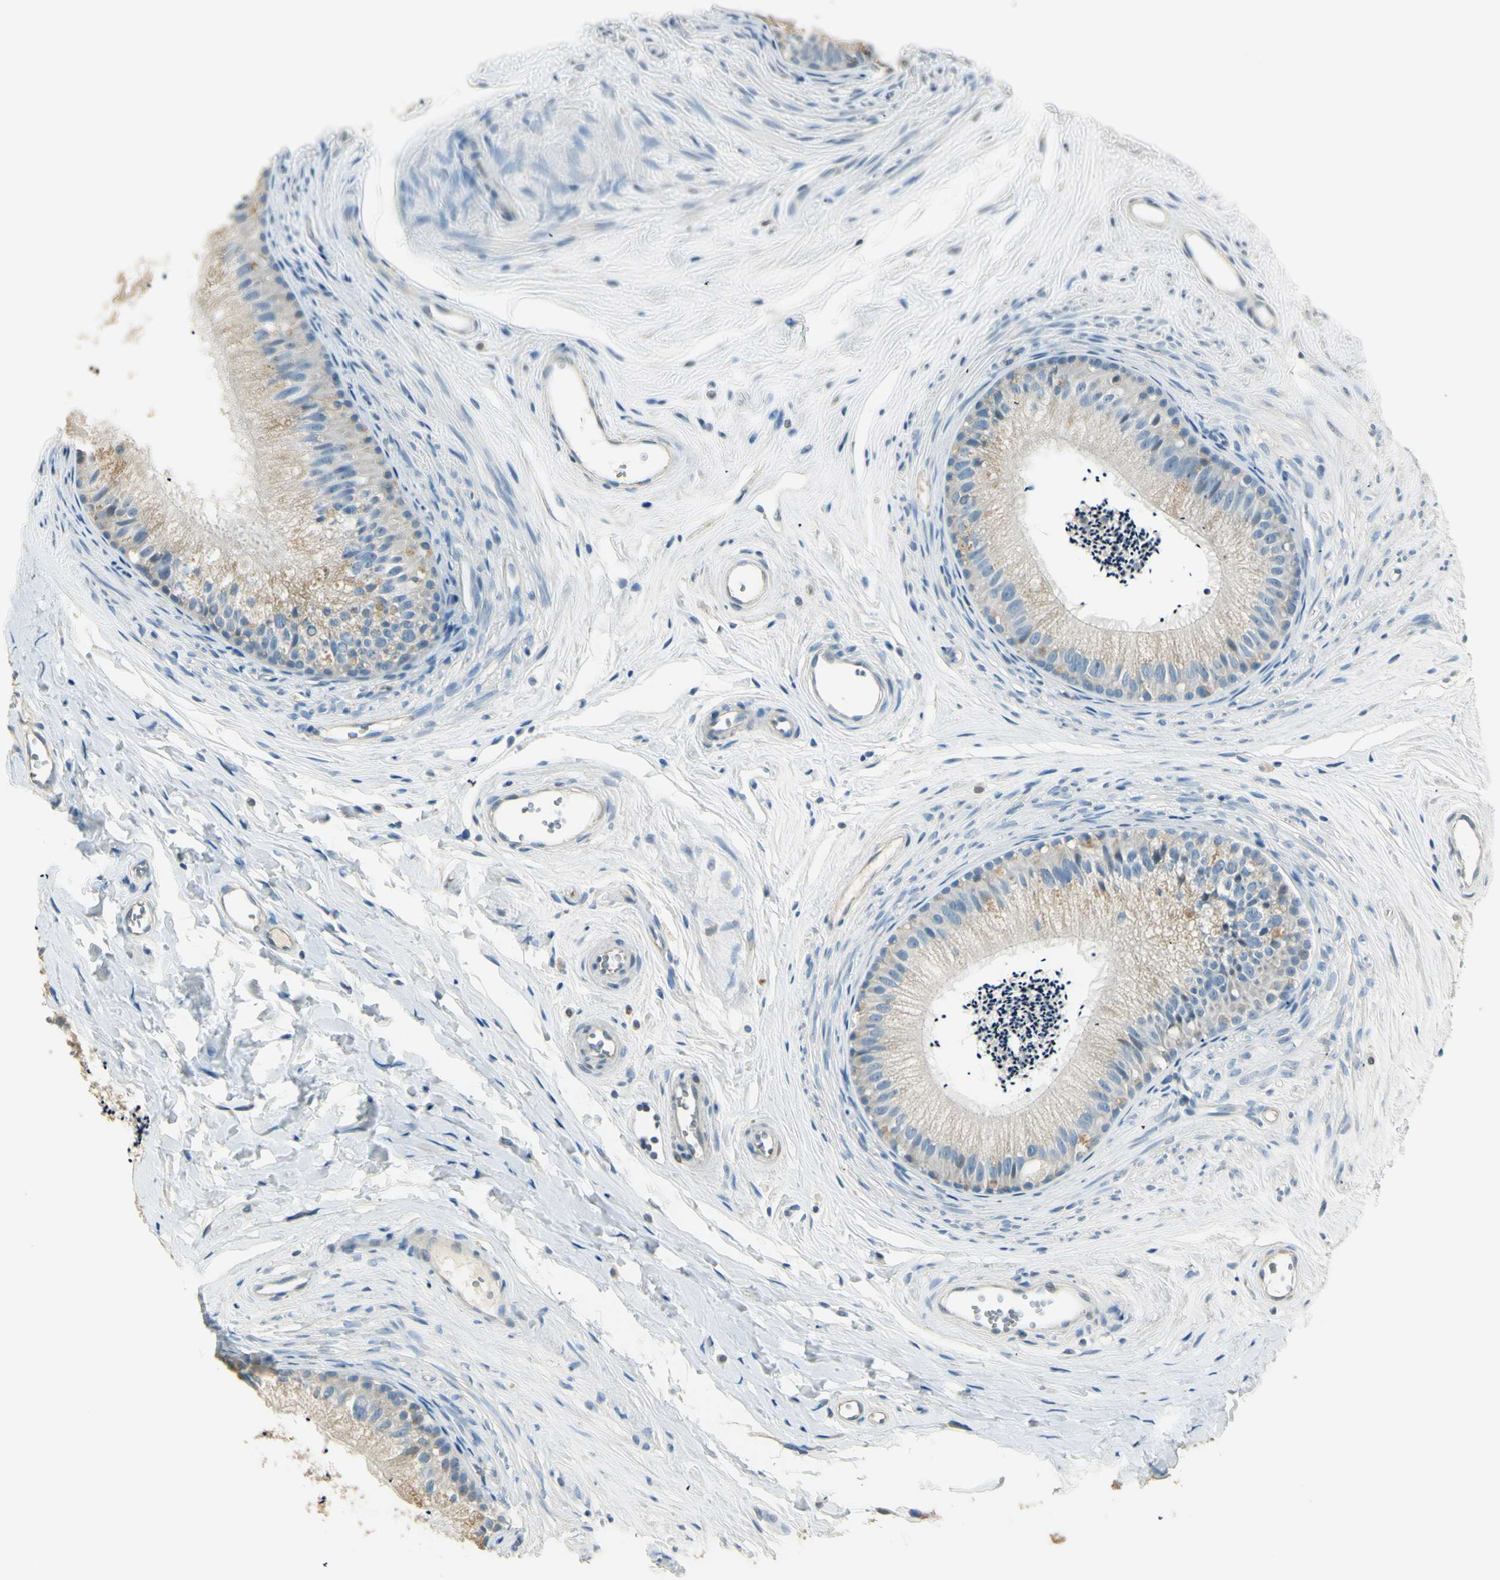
{"staining": {"intensity": "weak", "quantity": "25%-75%", "location": "cytoplasmic/membranous"}, "tissue": "epididymis", "cell_type": "Glandular cells", "image_type": "normal", "snomed": [{"axis": "morphology", "description": "Normal tissue, NOS"}, {"axis": "topography", "description": "Epididymis"}], "caption": "Immunohistochemistry of benign human epididymis shows low levels of weak cytoplasmic/membranous expression in approximately 25%-75% of glandular cells. The protein is shown in brown color, while the nuclei are stained blue.", "gene": "UXS1", "patient": {"sex": "male", "age": 56}}